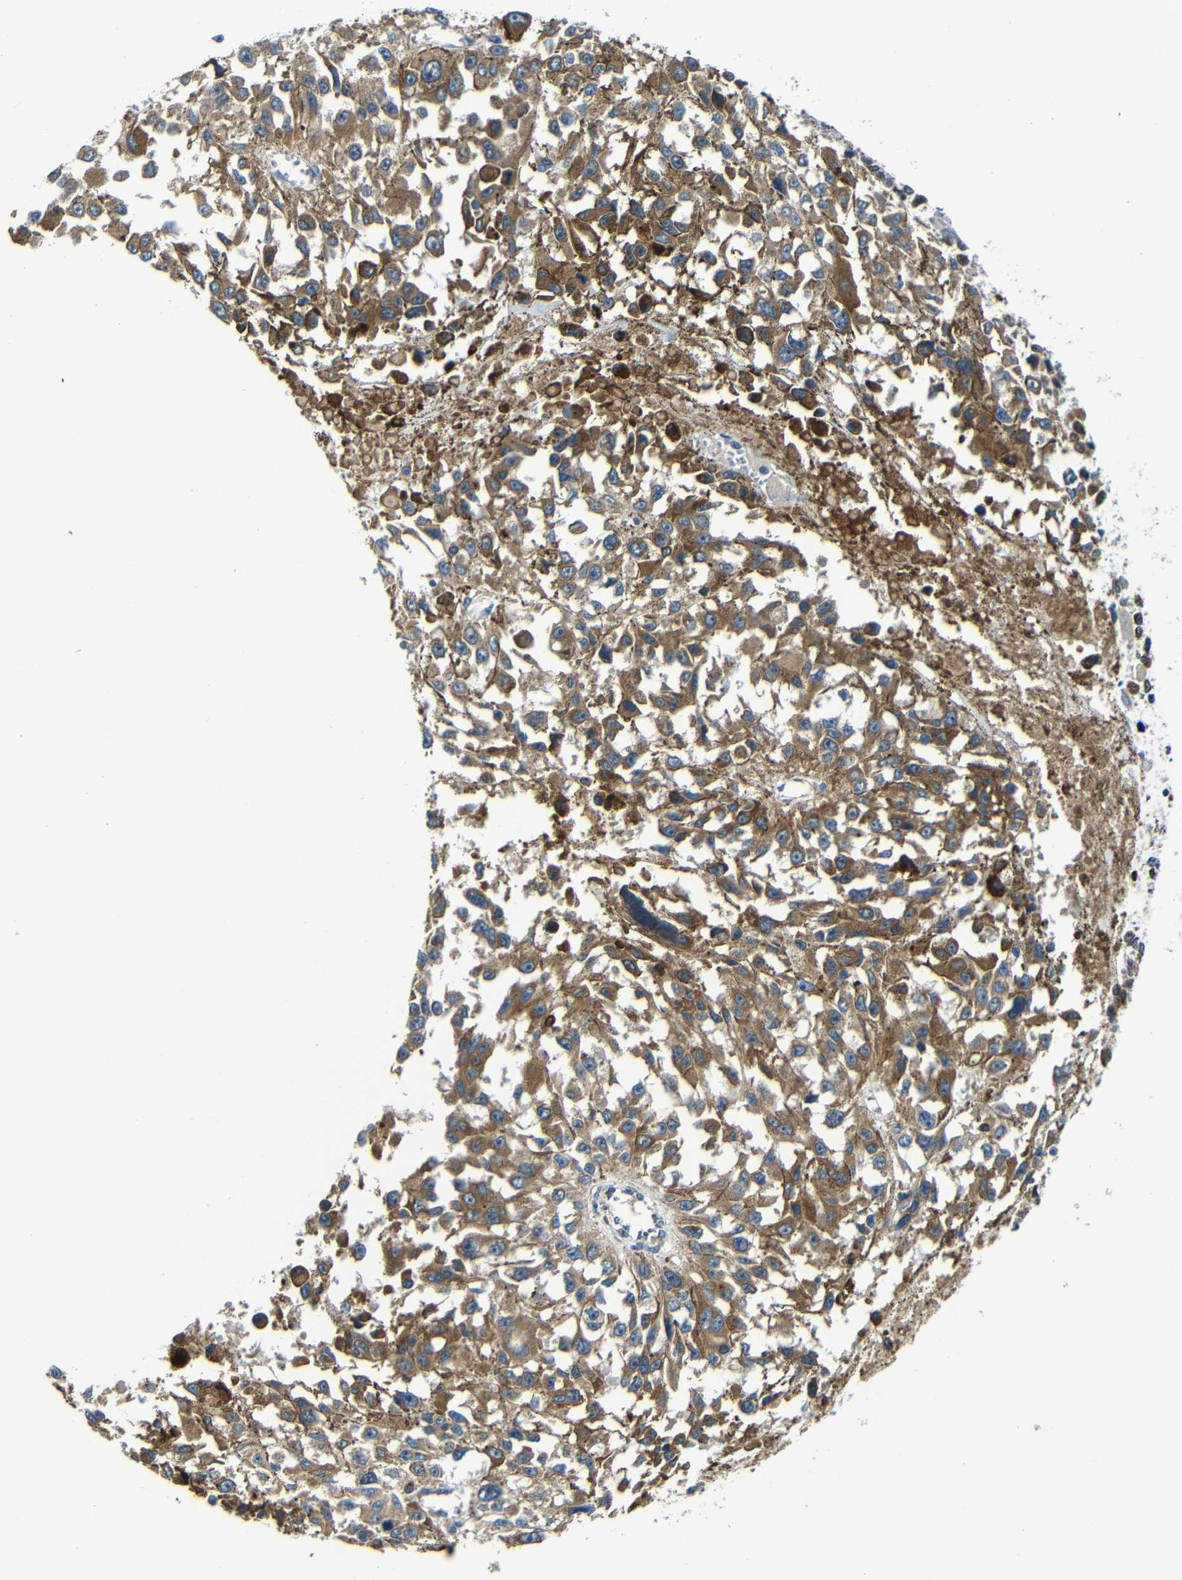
{"staining": {"intensity": "moderate", "quantity": ">75%", "location": "cytoplasmic/membranous"}, "tissue": "melanoma", "cell_type": "Tumor cells", "image_type": "cancer", "snomed": [{"axis": "morphology", "description": "Malignant melanoma, Metastatic site"}, {"axis": "topography", "description": "Lymph node"}], "caption": "Malignant melanoma (metastatic site) stained with IHC shows moderate cytoplasmic/membranous positivity in approximately >75% of tumor cells.", "gene": "FKBP14", "patient": {"sex": "male", "age": 59}}